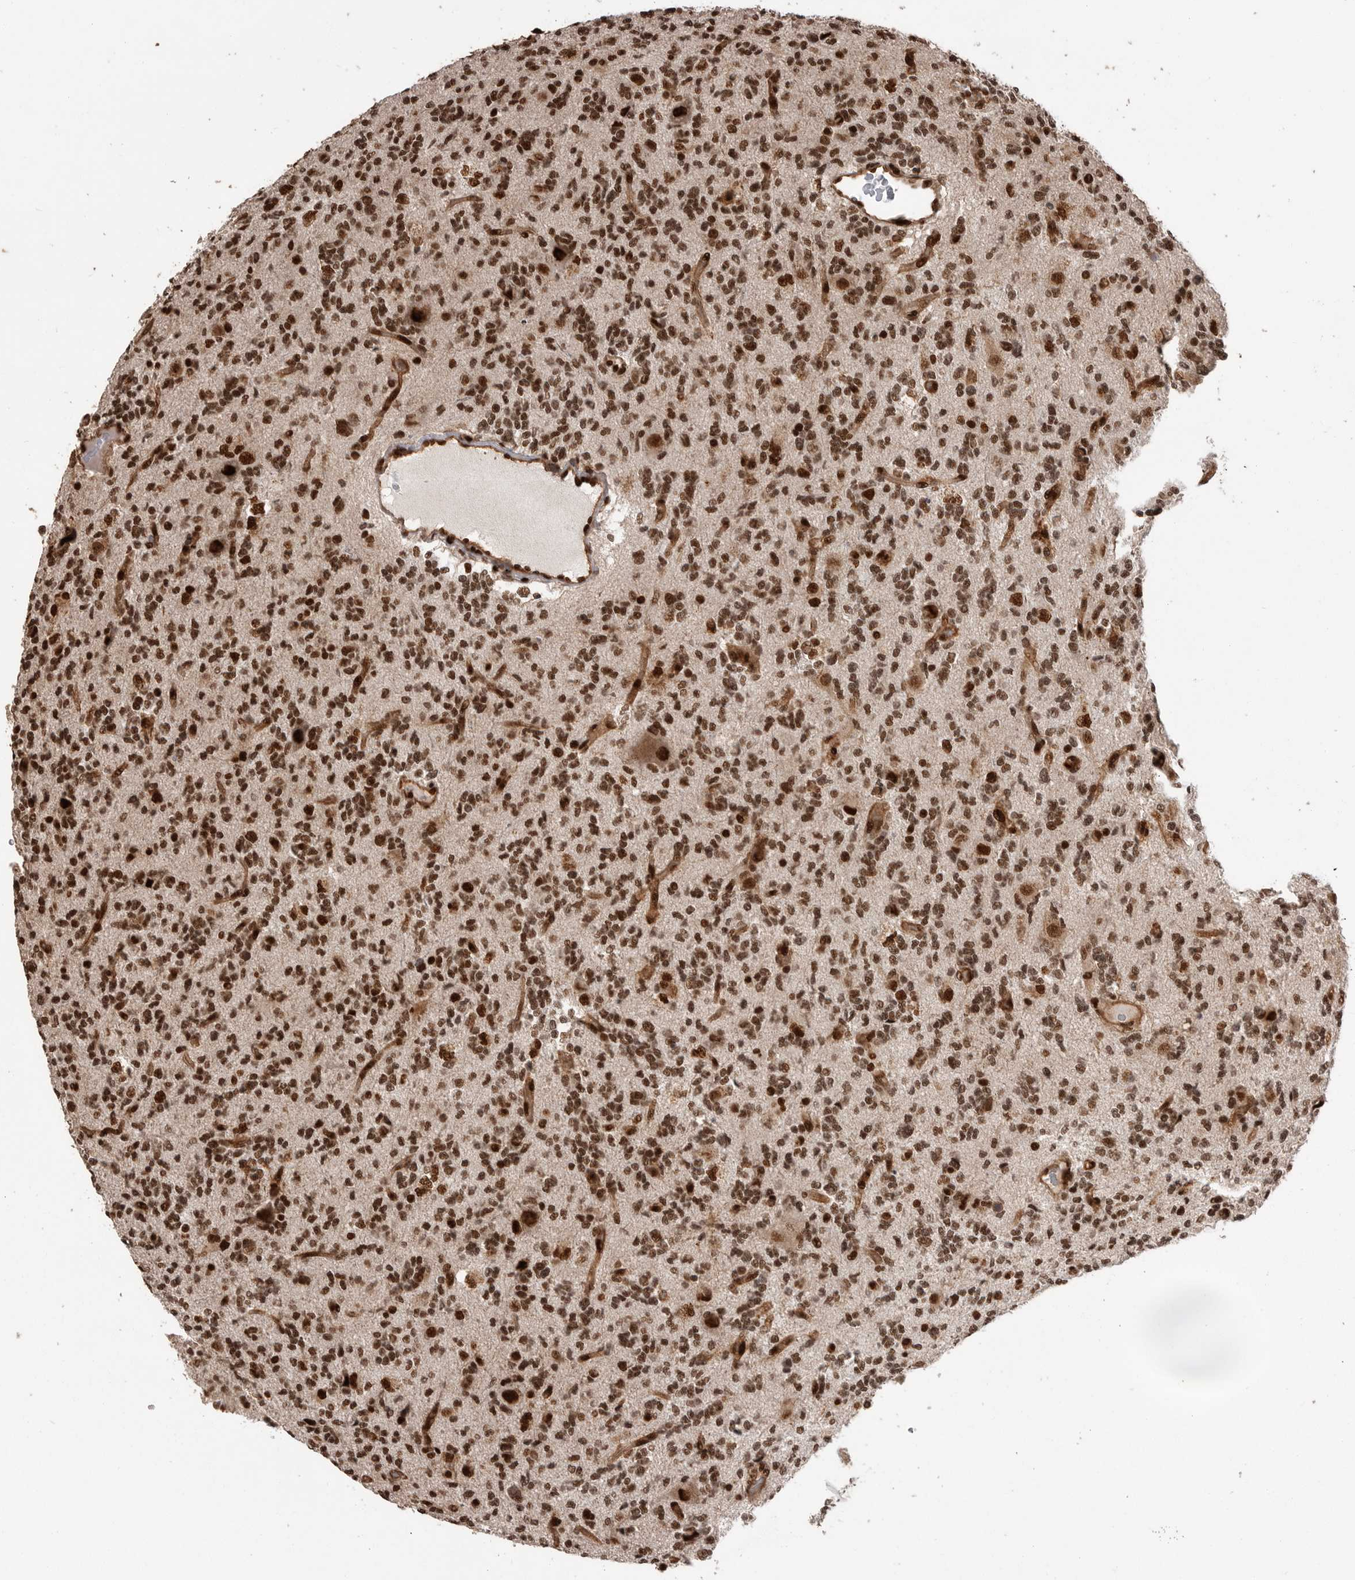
{"staining": {"intensity": "strong", "quantity": ">75%", "location": "nuclear"}, "tissue": "glioma", "cell_type": "Tumor cells", "image_type": "cancer", "snomed": [{"axis": "morphology", "description": "Glioma, malignant, High grade"}, {"axis": "topography", "description": "Brain"}], "caption": "A photomicrograph of human malignant high-grade glioma stained for a protein shows strong nuclear brown staining in tumor cells. (brown staining indicates protein expression, while blue staining denotes nuclei).", "gene": "PPP1R8", "patient": {"sex": "female", "age": 62}}